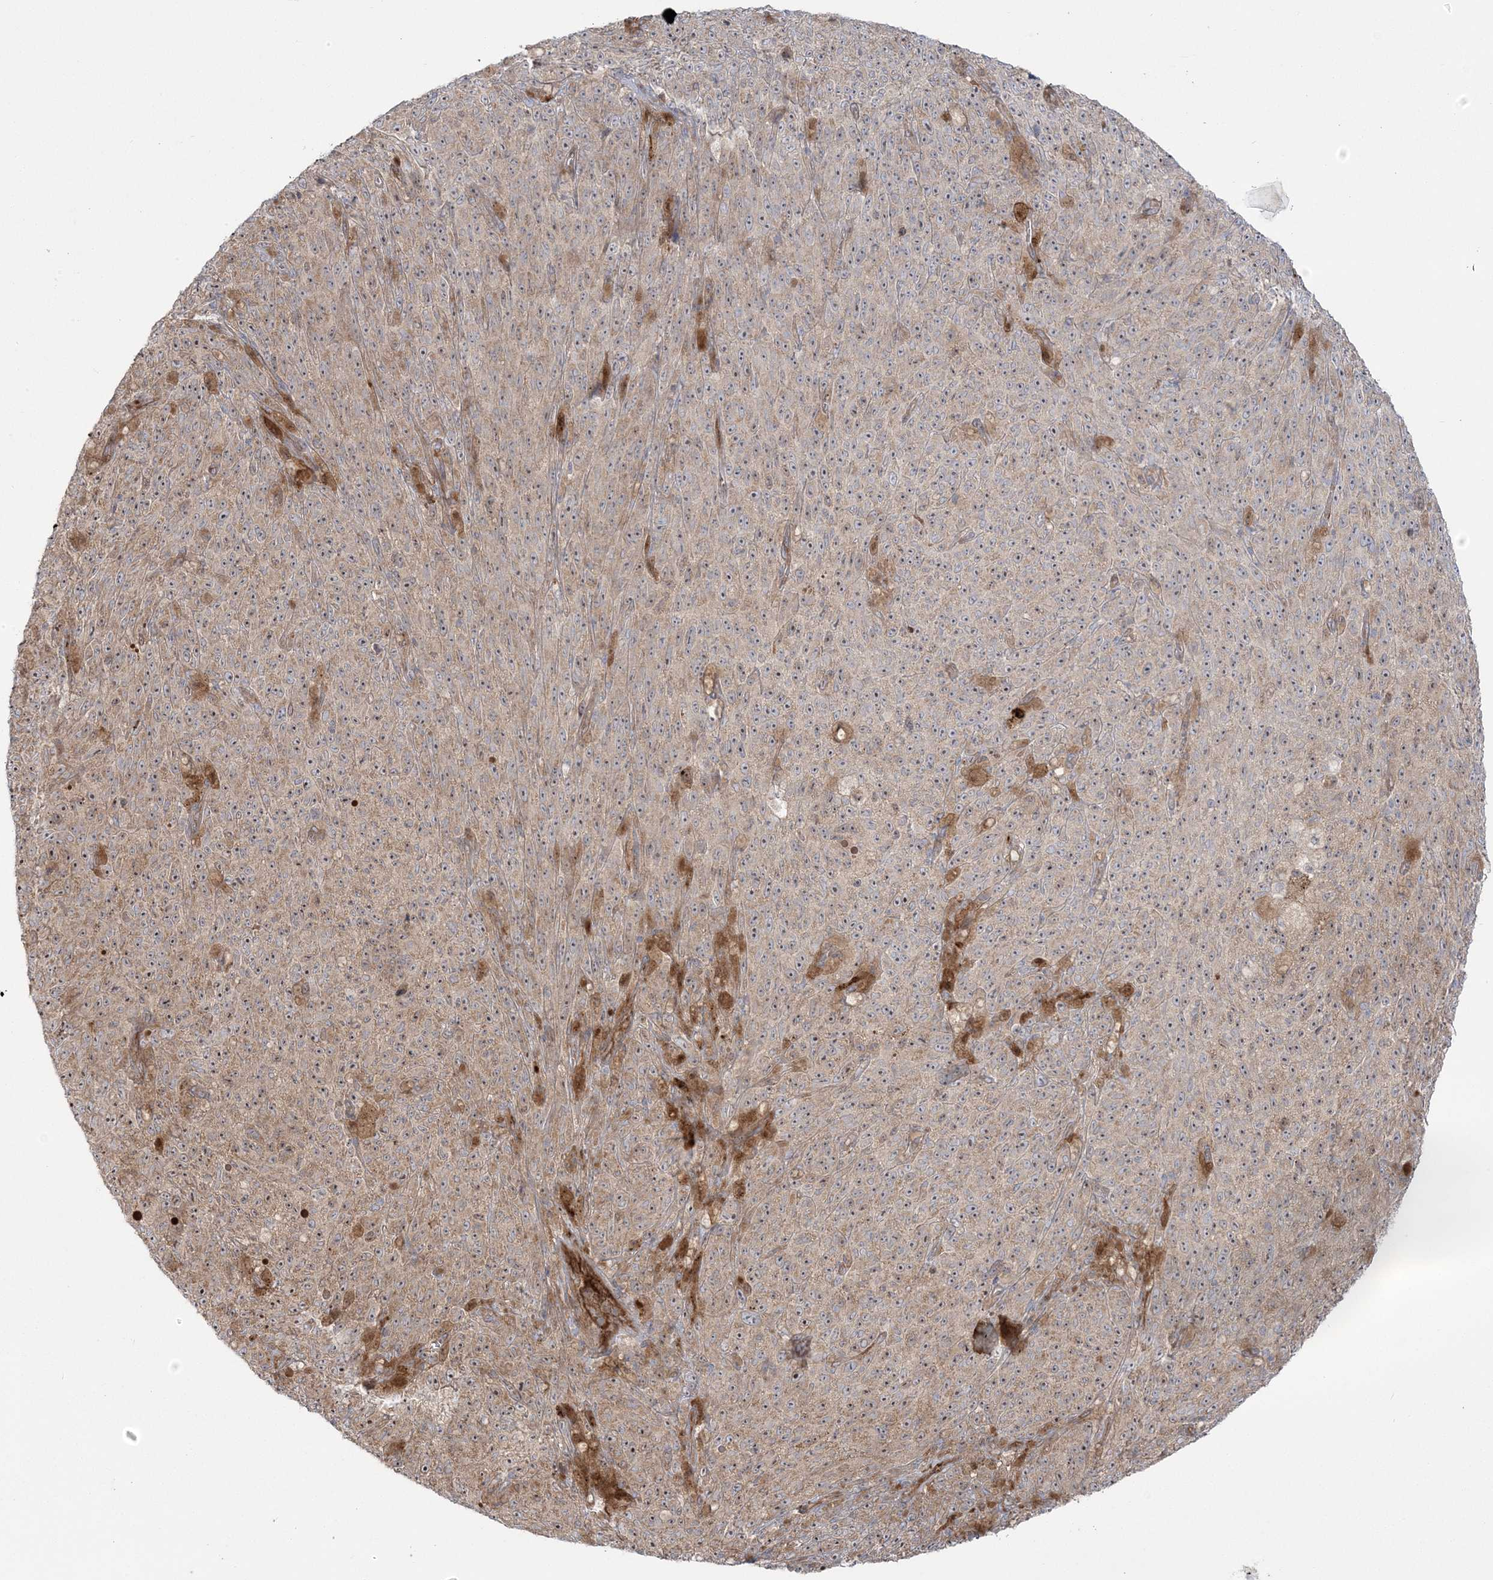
{"staining": {"intensity": "weak", "quantity": "25%-75%", "location": "cytoplasmic/membranous"}, "tissue": "melanoma", "cell_type": "Tumor cells", "image_type": "cancer", "snomed": [{"axis": "morphology", "description": "Malignant melanoma, NOS"}, {"axis": "topography", "description": "Skin"}], "caption": "IHC (DAB (3,3'-diaminobenzidine)) staining of human malignant melanoma reveals weak cytoplasmic/membranous protein positivity in approximately 25%-75% of tumor cells. Nuclei are stained in blue.", "gene": "NUDT9", "patient": {"sex": "female", "age": 82}}